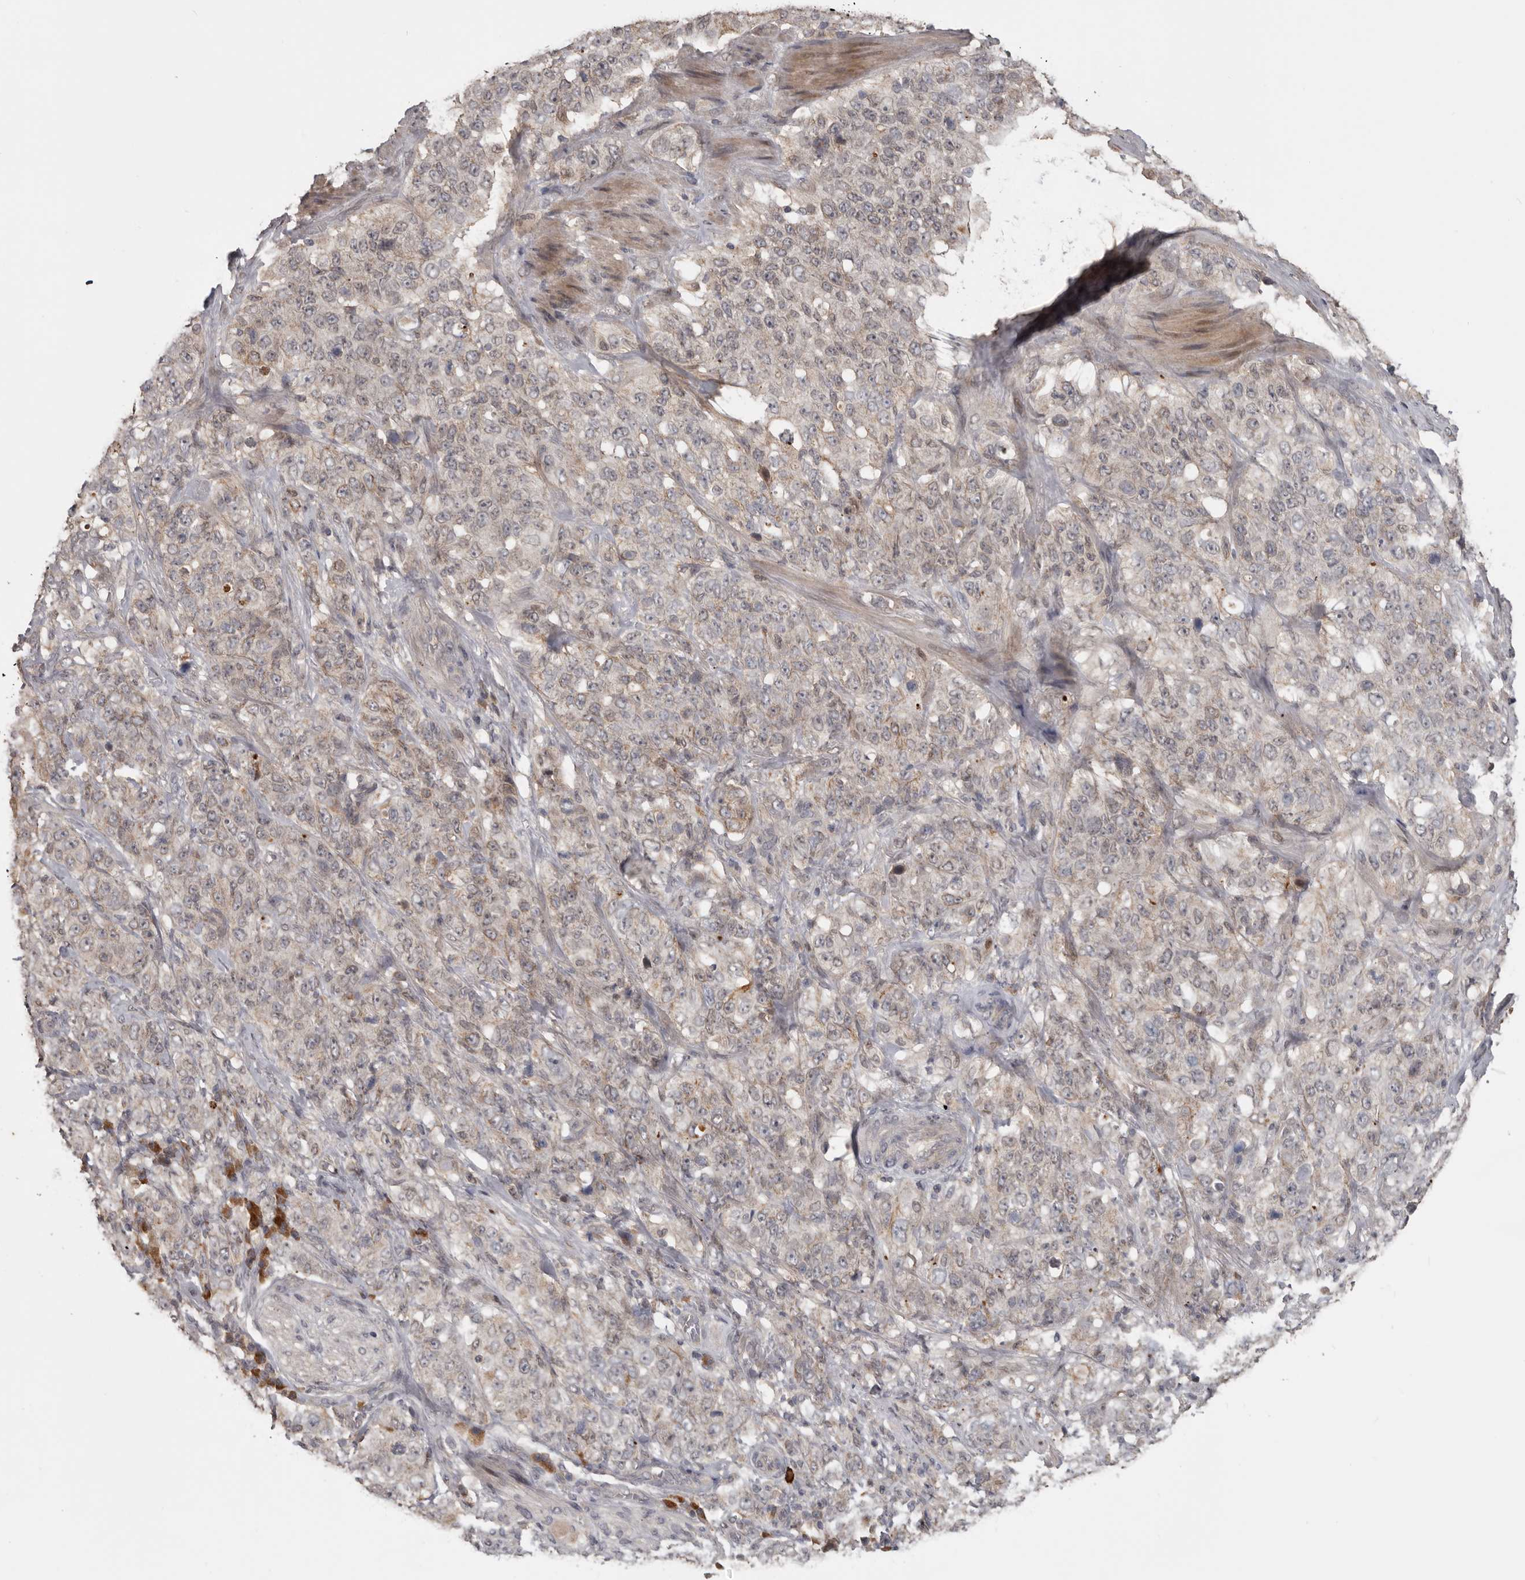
{"staining": {"intensity": "weak", "quantity": "<25%", "location": "cytoplasmic/membranous"}, "tissue": "stomach cancer", "cell_type": "Tumor cells", "image_type": "cancer", "snomed": [{"axis": "morphology", "description": "Adenocarcinoma, NOS"}, {"axis": "topography", "description": "Stomach"}], "caption": "Immunohistochemistry (IHC) micrograph of stomach cancer (adenocarcinoma) stained for a protein (brown), which demonstrates no expression in tumor cells.", "gene": "NMUR1", "patient": {"sex": "male", "age": 48}}